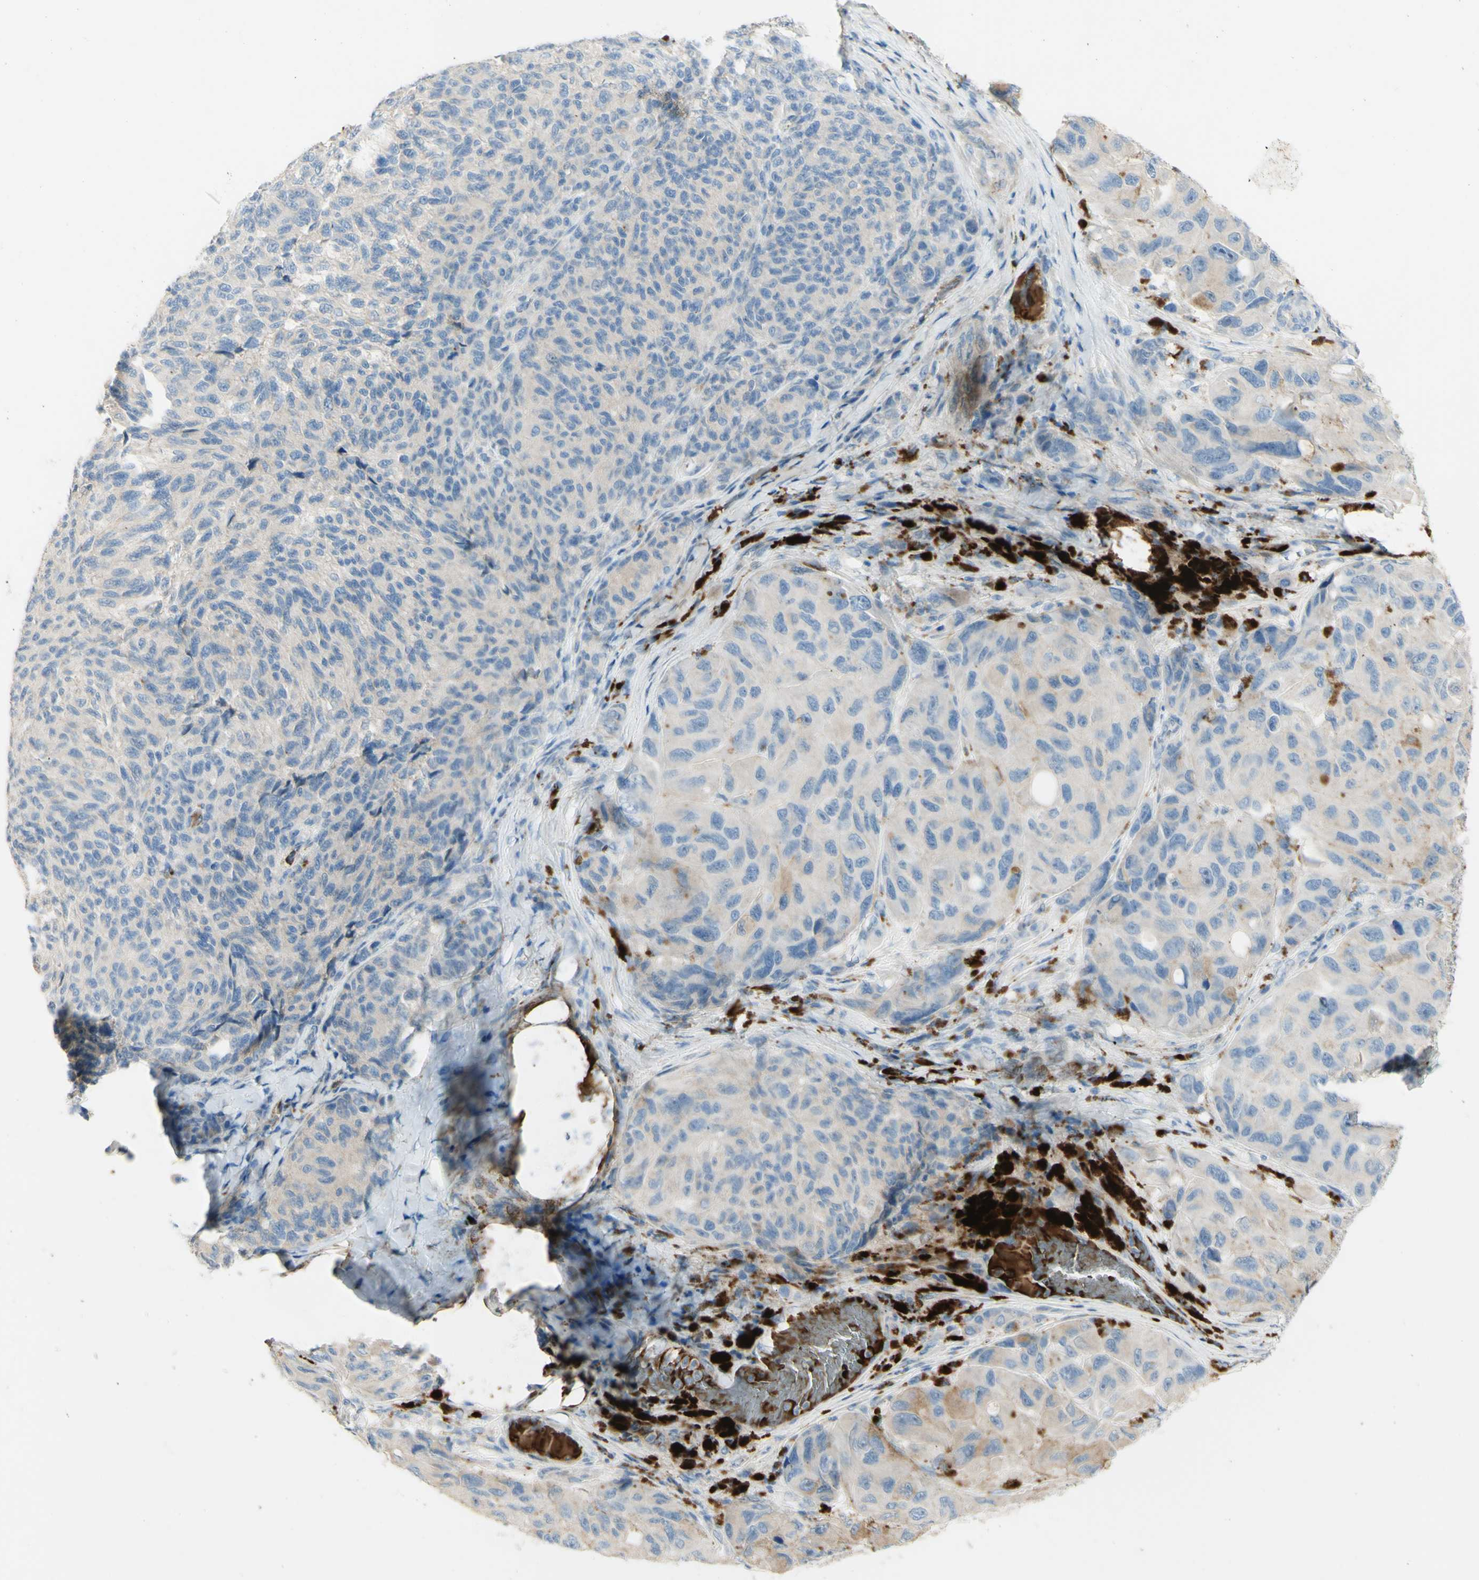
{"staining": {"intensity": "weak", "quantity": "<25%", "location": "cytoplasmic/membranous"}, "tissue": "melanoma", "cell_type": "Tumor cells", "image_type": "cancer", "snomed": [{"axis": "morphology", "description": "Malignant melanoma, NOS"}, {"axis": "topography", "description": "Skin"}], "caption": "The histopathology image exhibits no staining of tumor cells in malignant melanoma.", "gene": "GAN", "patient": {"sex": "female", "age": 73}}